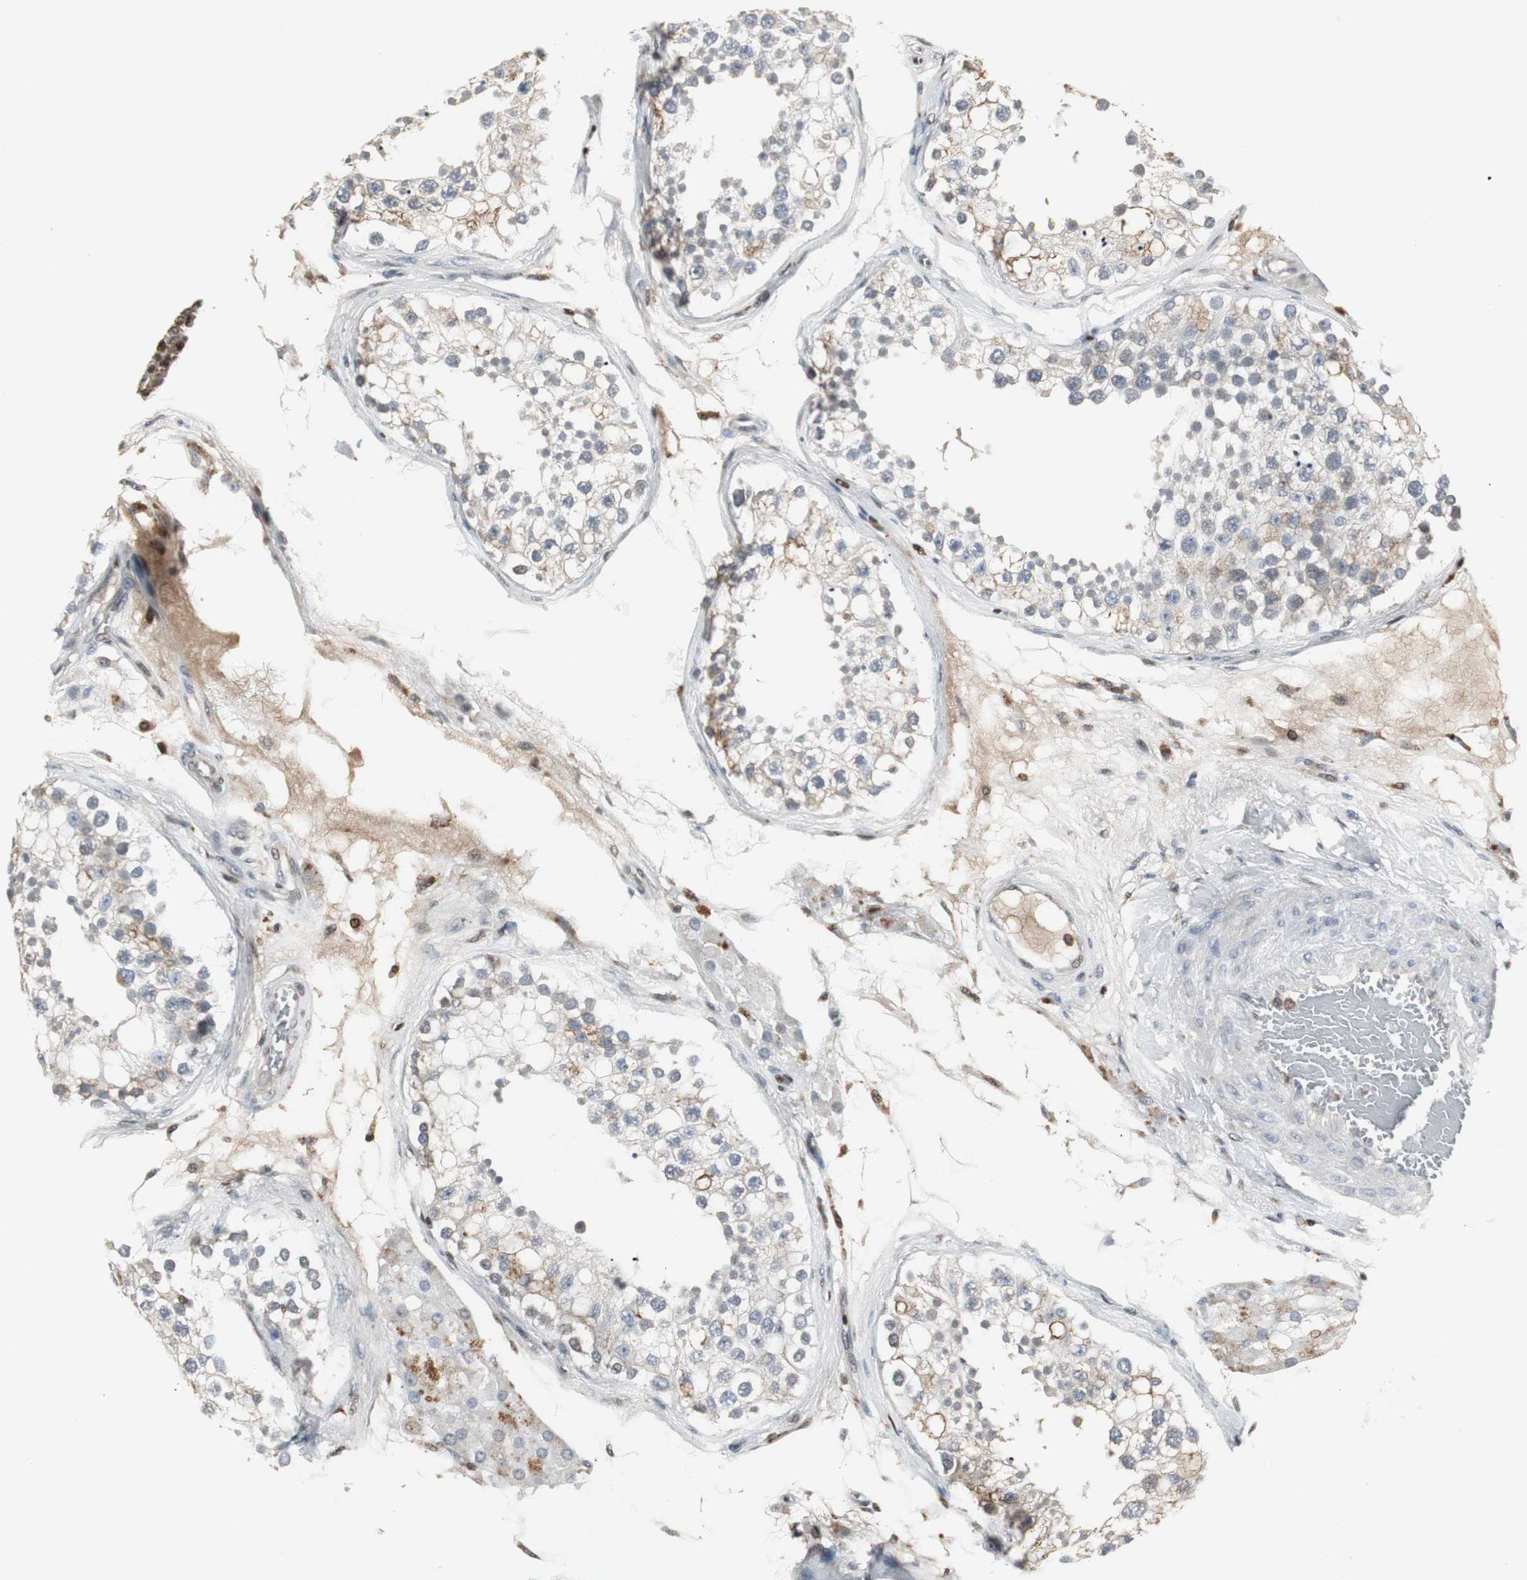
{"staining": {"intensity": "negative", "quantity": "none", "location": "none"}, "tissue": "testis", "cell_type": "Cells in seminiferous ducts", "image_type": "normal", "snomed": [{"axis": "morphology", "description": "Normal tissue, NOS"}, {"axis": "topography", "description": "Testis"}], "caption": "High power microscopy photomicrograph of an immunohistochemistry photomicrograph of benign testis, revealing no significant expression in cells in seminiferous ducts.", "gene": "GRK2", "patient": {"sex": "male", "age": 68}}